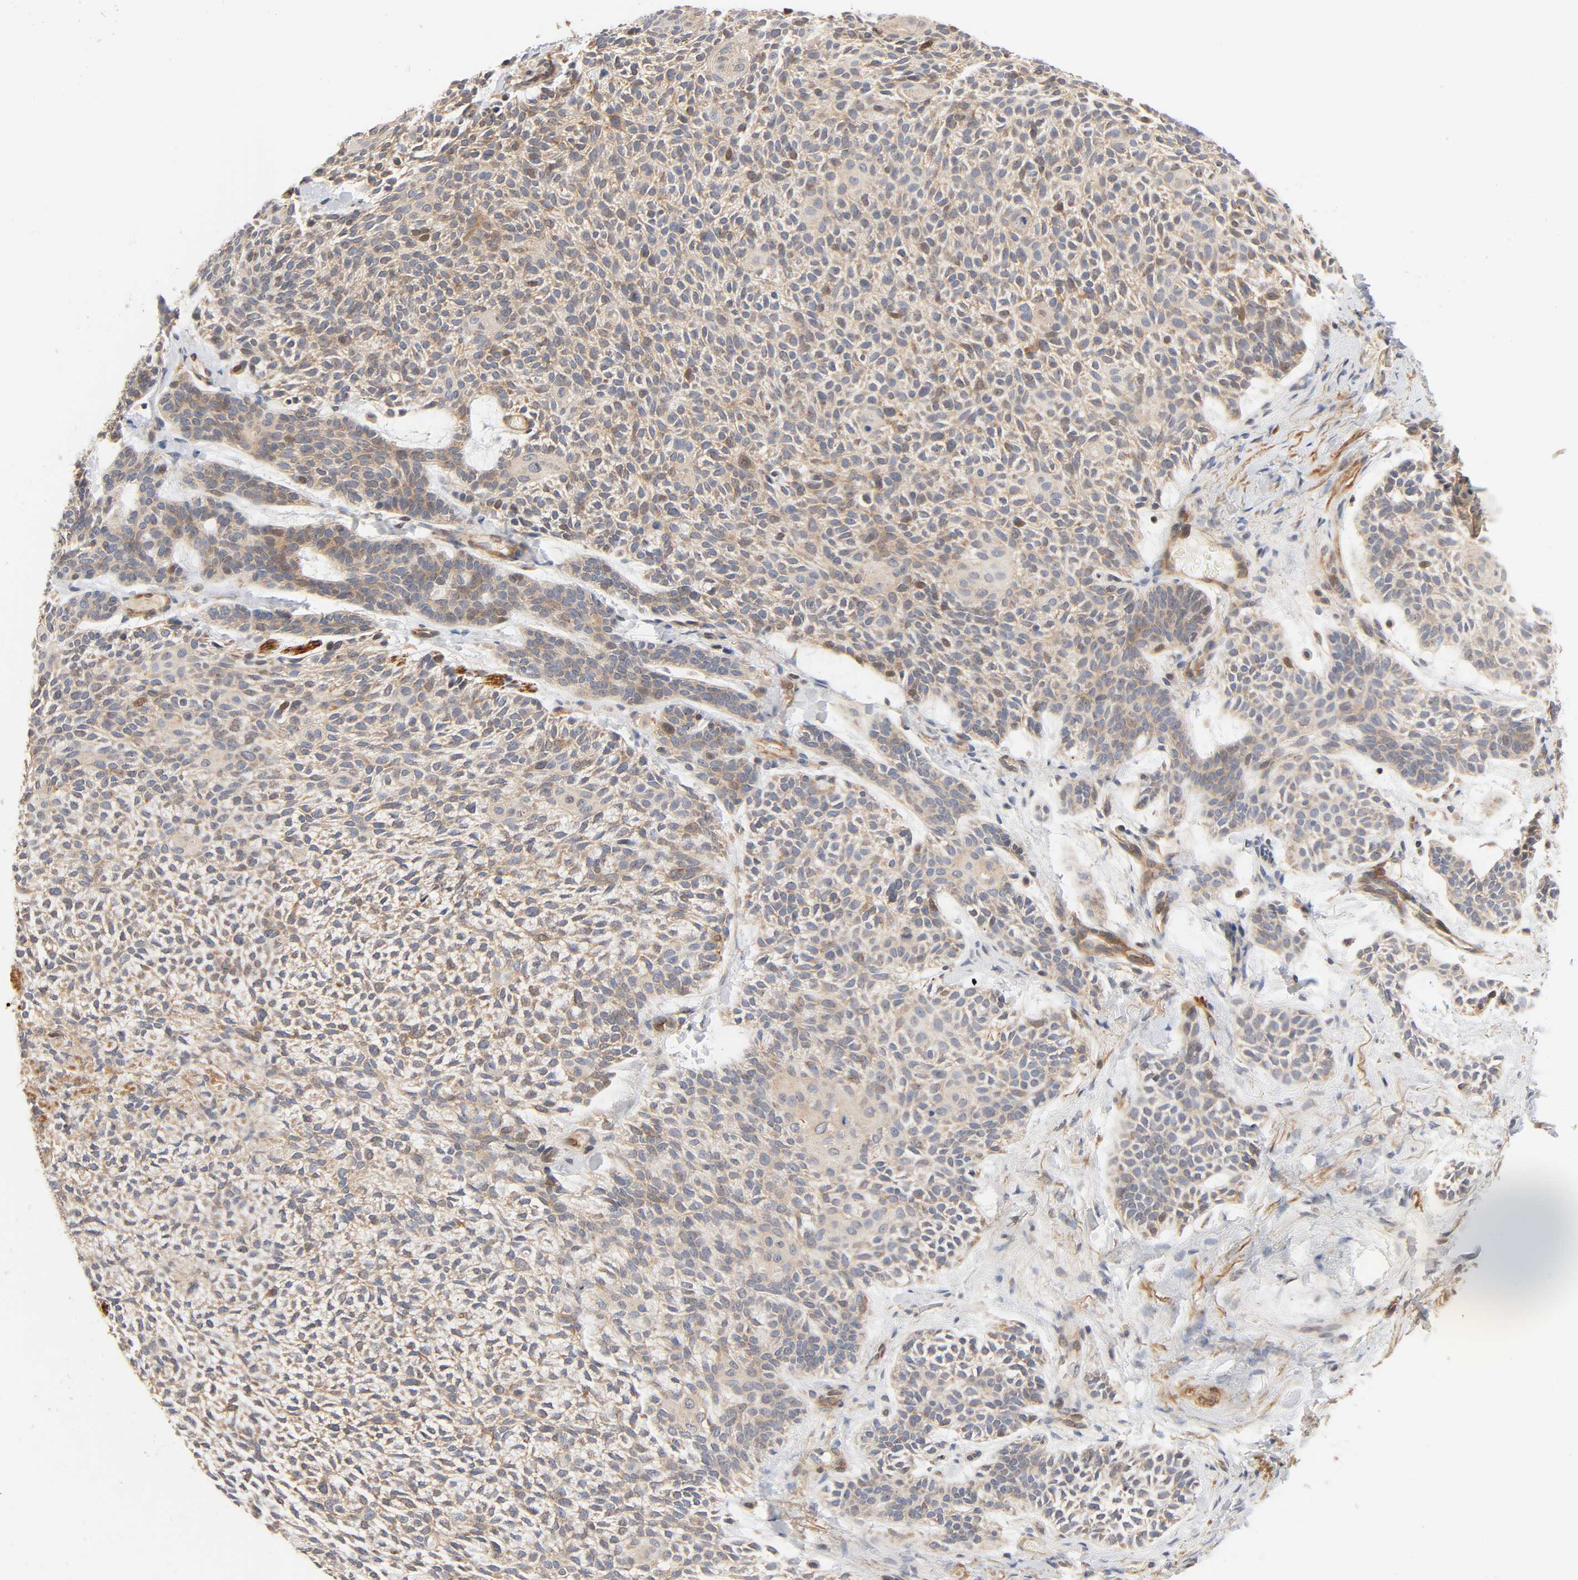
{"staining": {"intensity": "moderate", "quantity": ">75%", "location": "cytoplasmic/membranous"}, "tissue": "skin cancer", "cell_type": "Tumor cells", "image_type": "cancer", "snomed": [{"axis": "morphology", "description": "Normal tissue, NOS"}, {"axis": "morphology", "description": "Basal cell carcinoma"}, {"axis": "topography", "description": "Skin"}], "caption": "Immunohistochemical staining of human skin cancer (basal cell carcinoma) shows moderate cytoplasmic/membranous protein expression in about >75% of tumor cells.", "gene": "NEMF", "patient": {"sex": "female", "age": 70}}